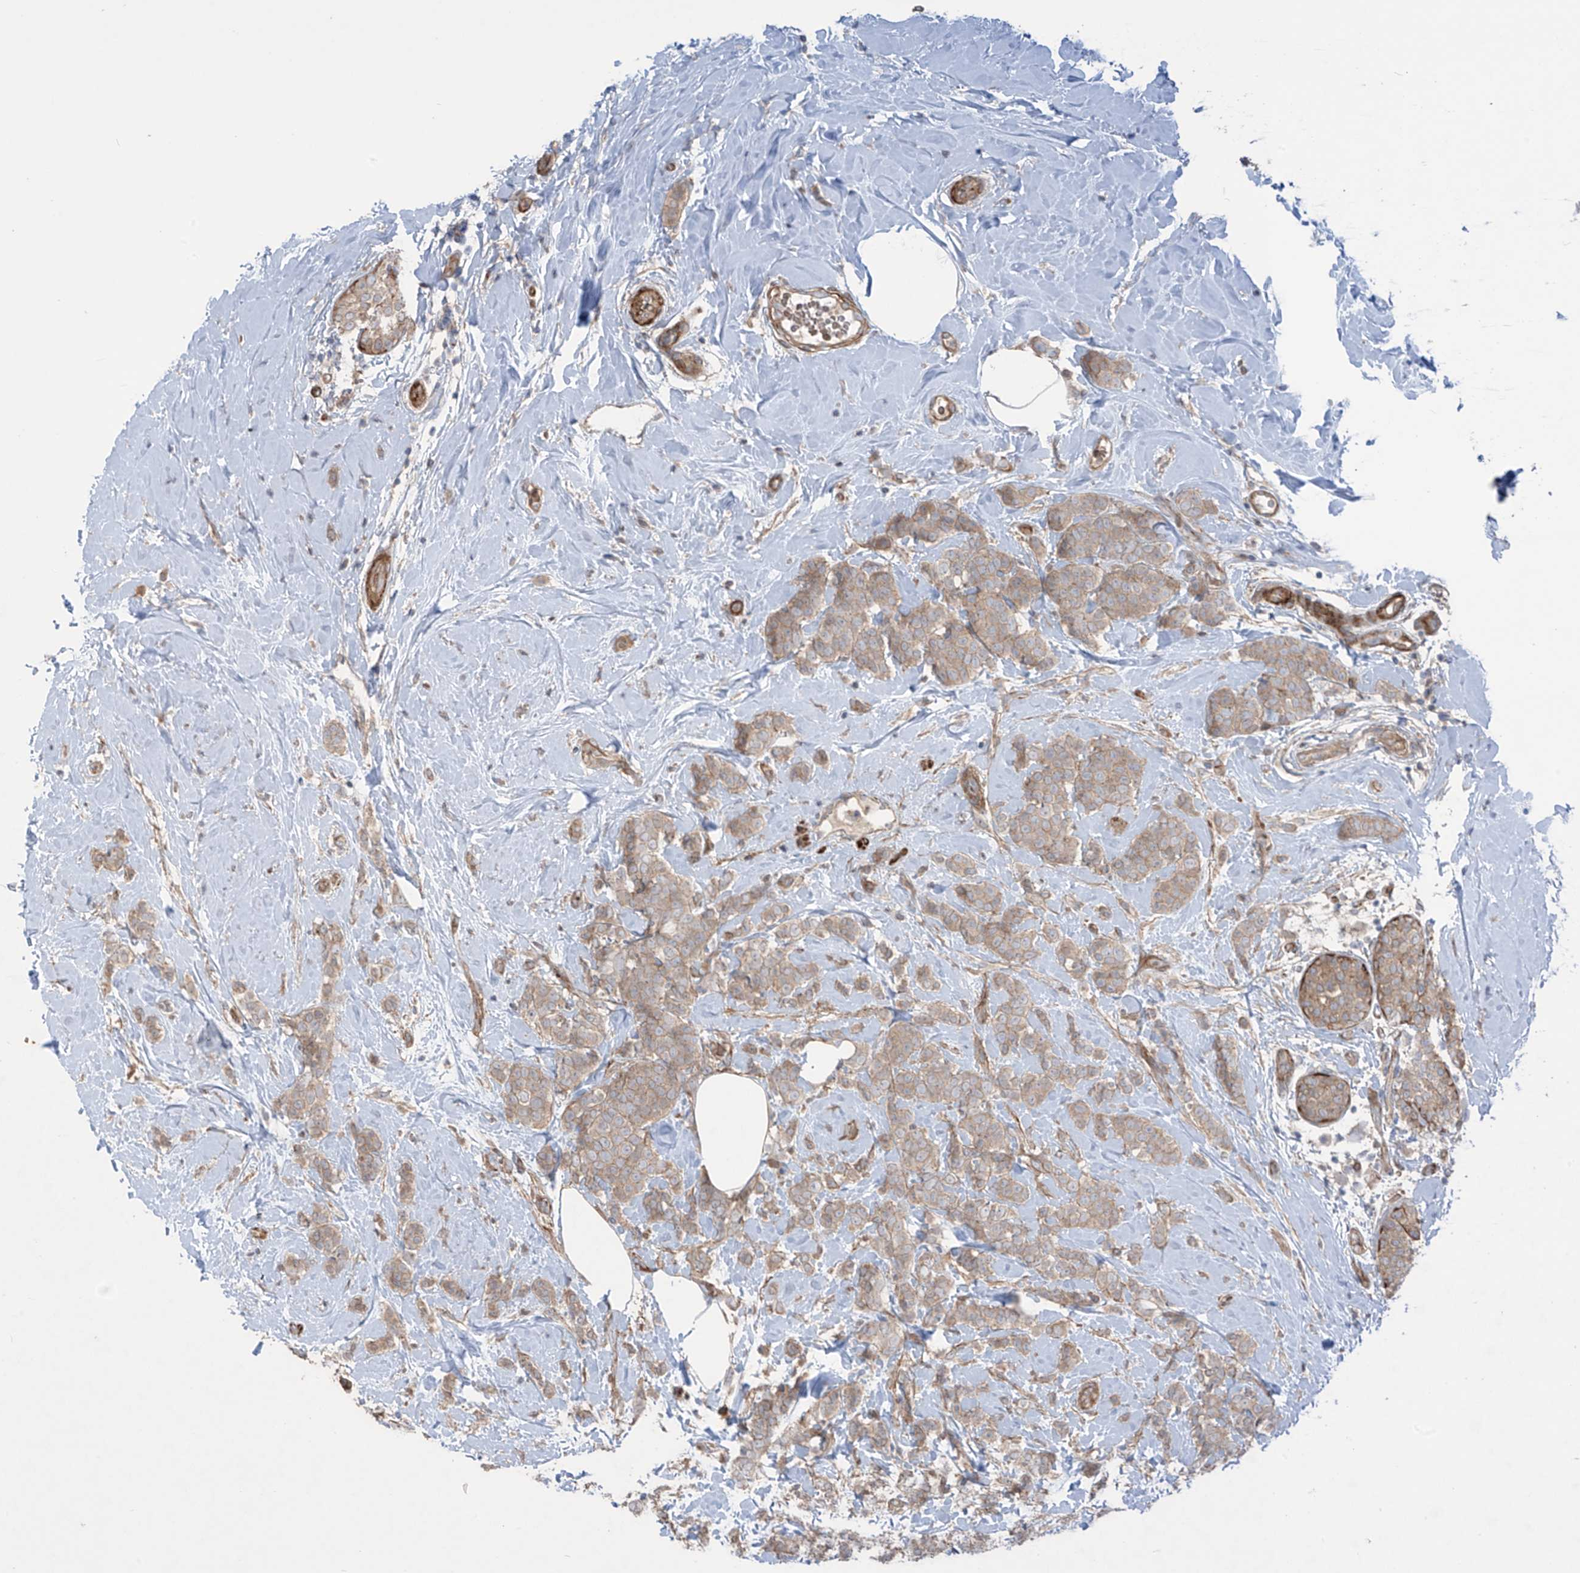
{"staining": {"intensity": "weak", "quantity": ">75%", "location": "cytoplasmic/membranous"}, "tissue": "breast cancer", "cell_type": "Tumor cells", "image_type": "cancer", "snomed": [{"axis": "morphology", "description": "Lobular carcinoma, in situ"}, {"axis": "morphology", "description": "Lobular carcinoma"}, {"axis": "topography", "description": "Breast"}], "caption": "Protein expression by IHC shows weak cytoplasmic/membranous positivity in approximately >75% of tumor cells in breast cancer (lobular carcinoma).", "gene": "TRMU", "patient": {"sex": "female", "age": 41}}